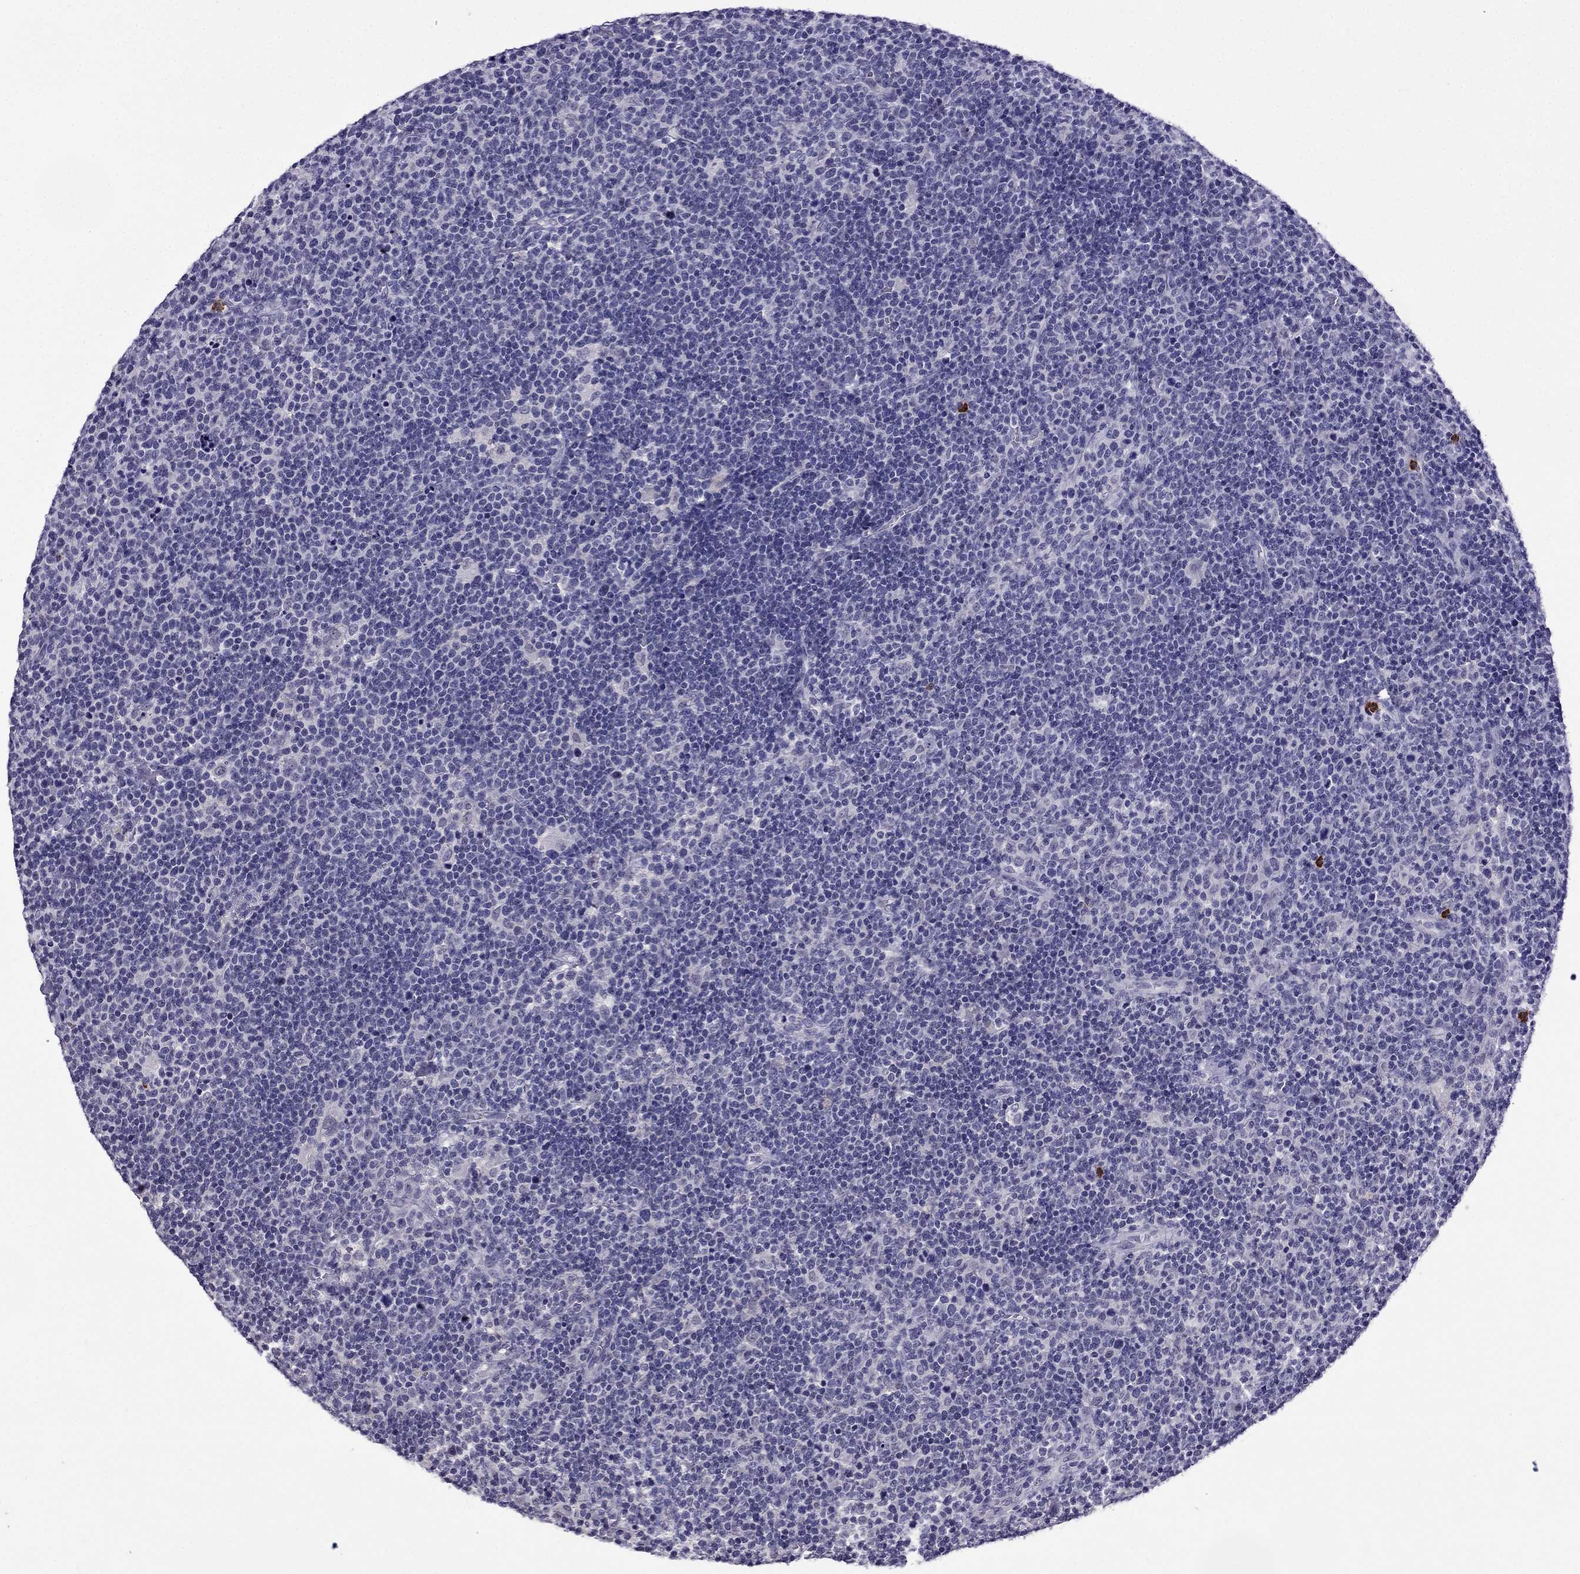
{"staining": {"intensity": "negative", "quantity": "none", "location": "none"}, "tissue": "lymphoma", "cell_type": "Tumor cells", "image_type": "cancer", "snomed": [{"axis": "morphology", "description": "Malignant lymphoma, non-Hodgkin's type, High grade"}, {"axis": "topography", "description": "Lymph node"}], "caption": "IHC micrograph of neoplastic tissue: lymphoma stained with DAB reveals no significant protein positivity in tumor cells. Brightfield microscopy of immunohistochemistry (IHC) stained with DAB (3,3'-diaminobenzidine) (brown) and hematoxylin (blue), captured at high magnification.", "gene": "OLFM4", "patient": {"sex": "male", "age": 61}}